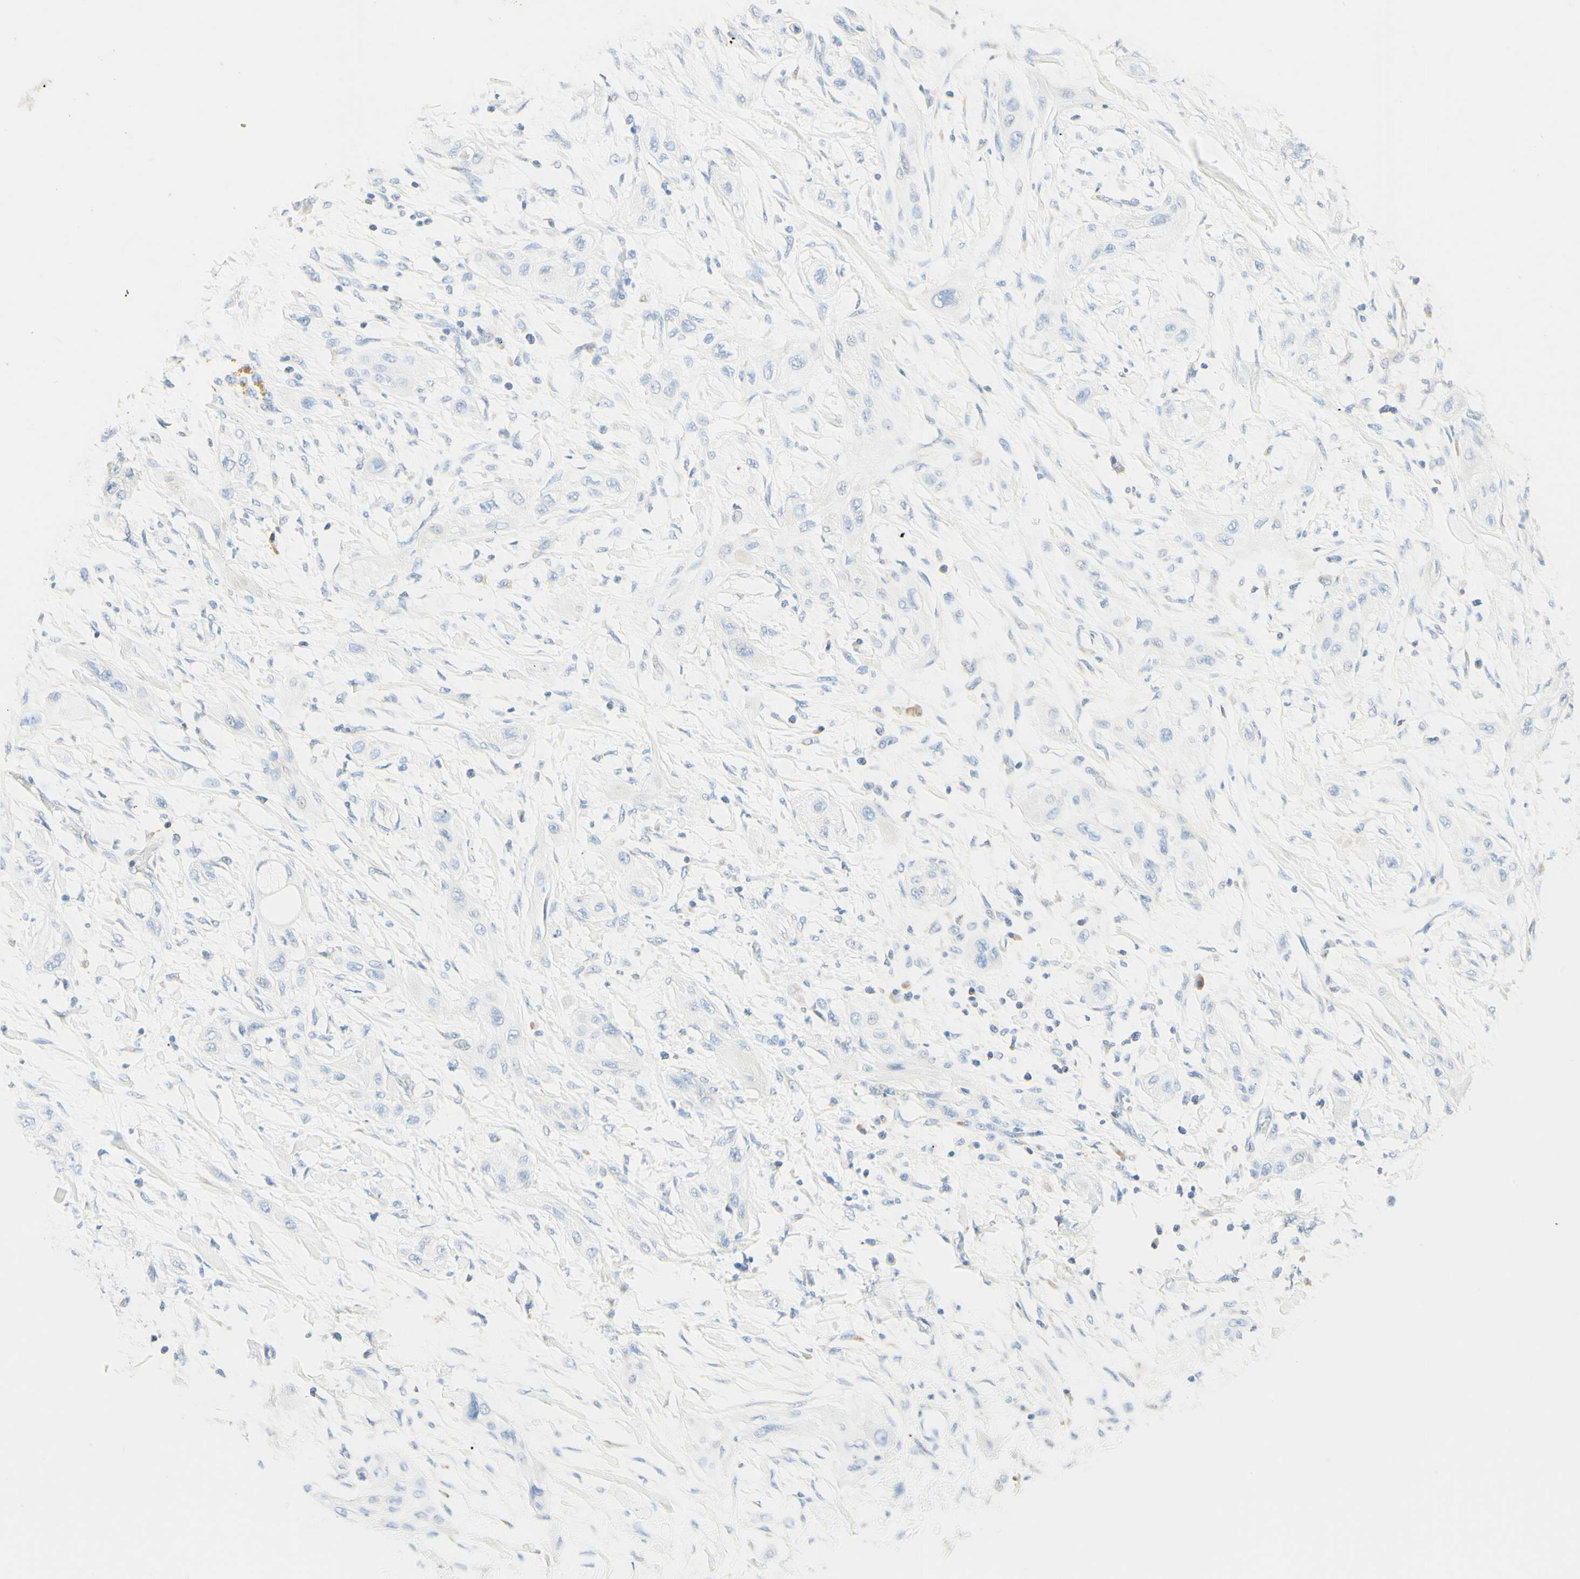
{"staining": {"intensity": "negative", "quantity": "none", "location": "none"}, "tissue": "lung cancer", "cell_type": "Tumor cells", "image_type": "cancer", "snomed": [{"axis": "morphology", "description": "Squamous cell carcinoma, NOS"}, {"axis": "topography", "description": "Lung"}], "caption": "Immunohistochemistry (IHC) image of neoplastic tissue: lung cancer stained with DAB (3,3'-diaminobenzidine) demonstrates no significant protein staining in tumor cells.", "gene": "LAT", "patient": {"sex": "female", "age": 47}}